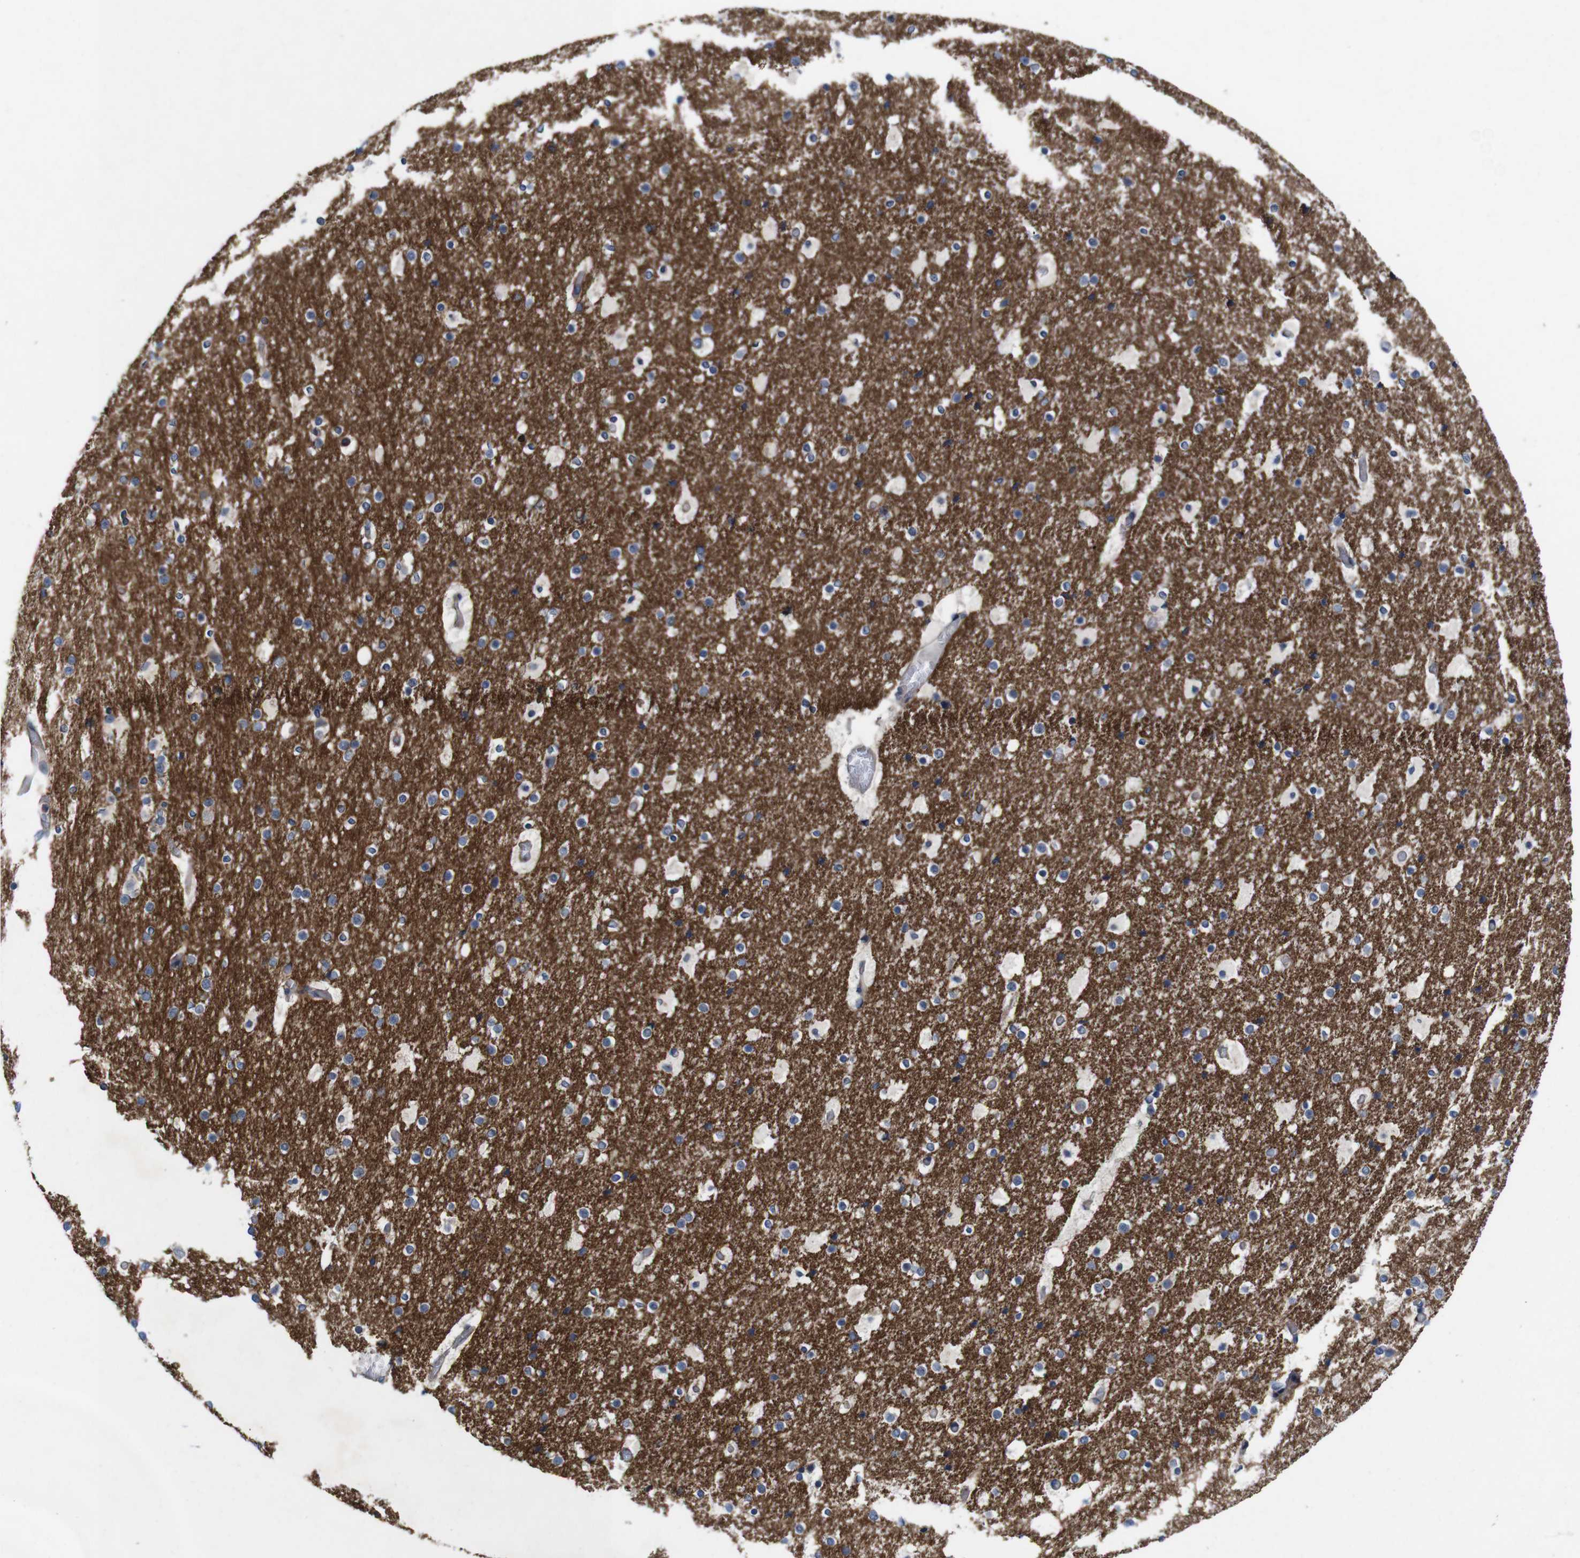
{"staining": {"intensity": "moderate", "quantity": ">75%", "location": "cytoplasmic/membranous"}, "tissue": "cerebral cortex", "cell_type": "Endothelial cells", "image_type": "normal", "snomed": [{"axis": "morphology", "description": "Normal tissue, NOS"}, {"axis": "topography", "description": "Cerebral cortex"}], "caption": "Moderate cytoplasmic/membranous expression is present in approximately >75% of endothelial cells in unremarkable cerebral cortex.", "gene": "SIGLEC8", "patient": {"sex": "male", "age": 57}}